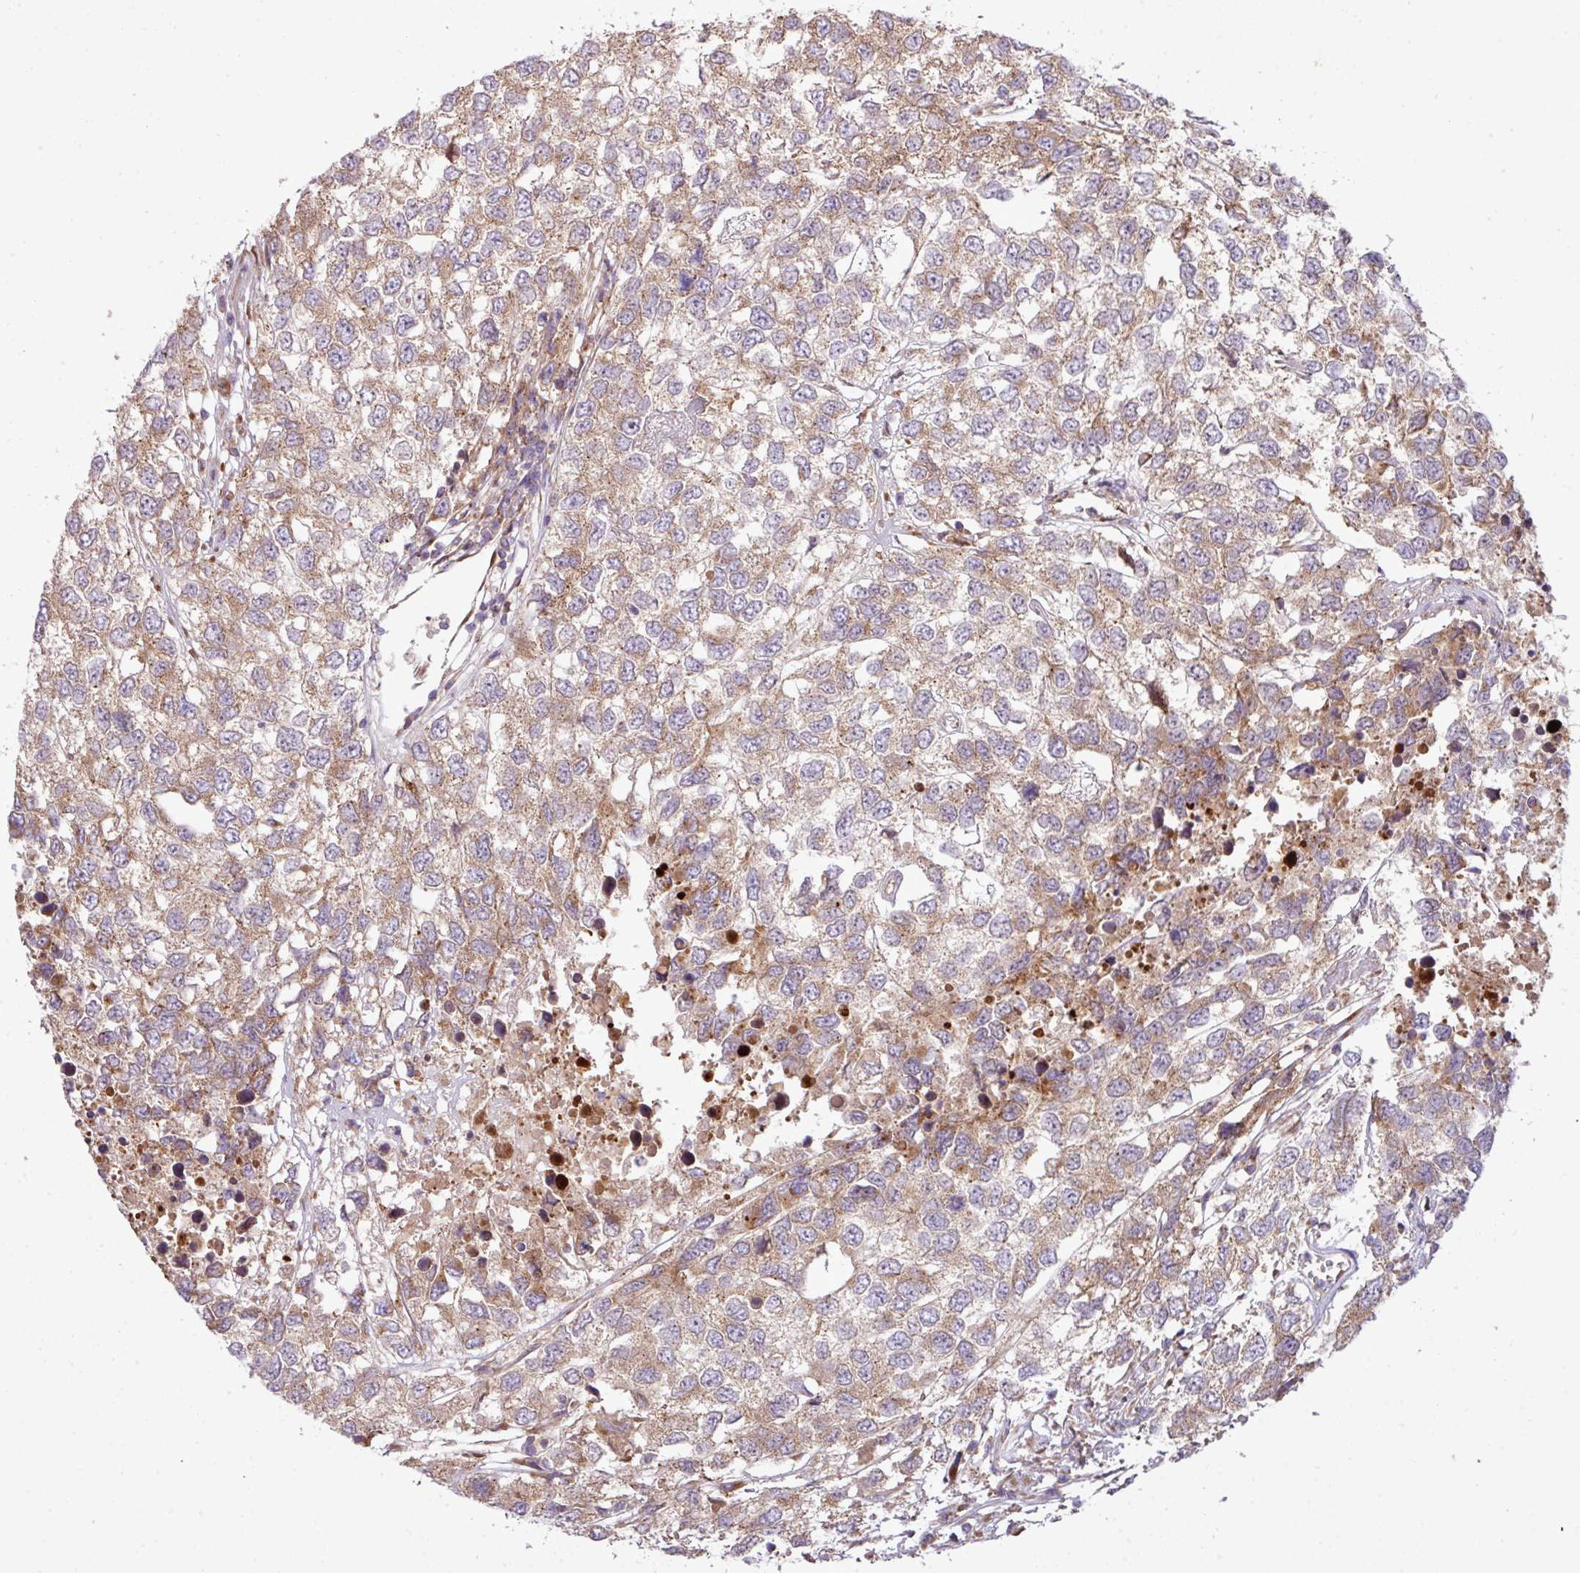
{"staining": {"intensity": "weak", "quantity": ">75%", "location": "cytoplasmic/membranous"}, "tissue": "testis cancer", "cell_type": "Tumor cells", "image_type": "cancer", "snomed": [{"axis": "morphology", "description": "Carcinoma, Embryonal, NOS"}, {"axis": "topography", "description": "Testis"}], "caption": "This micrograph displays embryonal carcinoma (testis) stained with IHC to label a protein in brown. The cytoplasmic/membranous of tumor cells show weak positivity for the protein. Nuclei are counter-stained blue.", "gene": "VTI1A", "patient": {"sex": "male", "age": 83}}